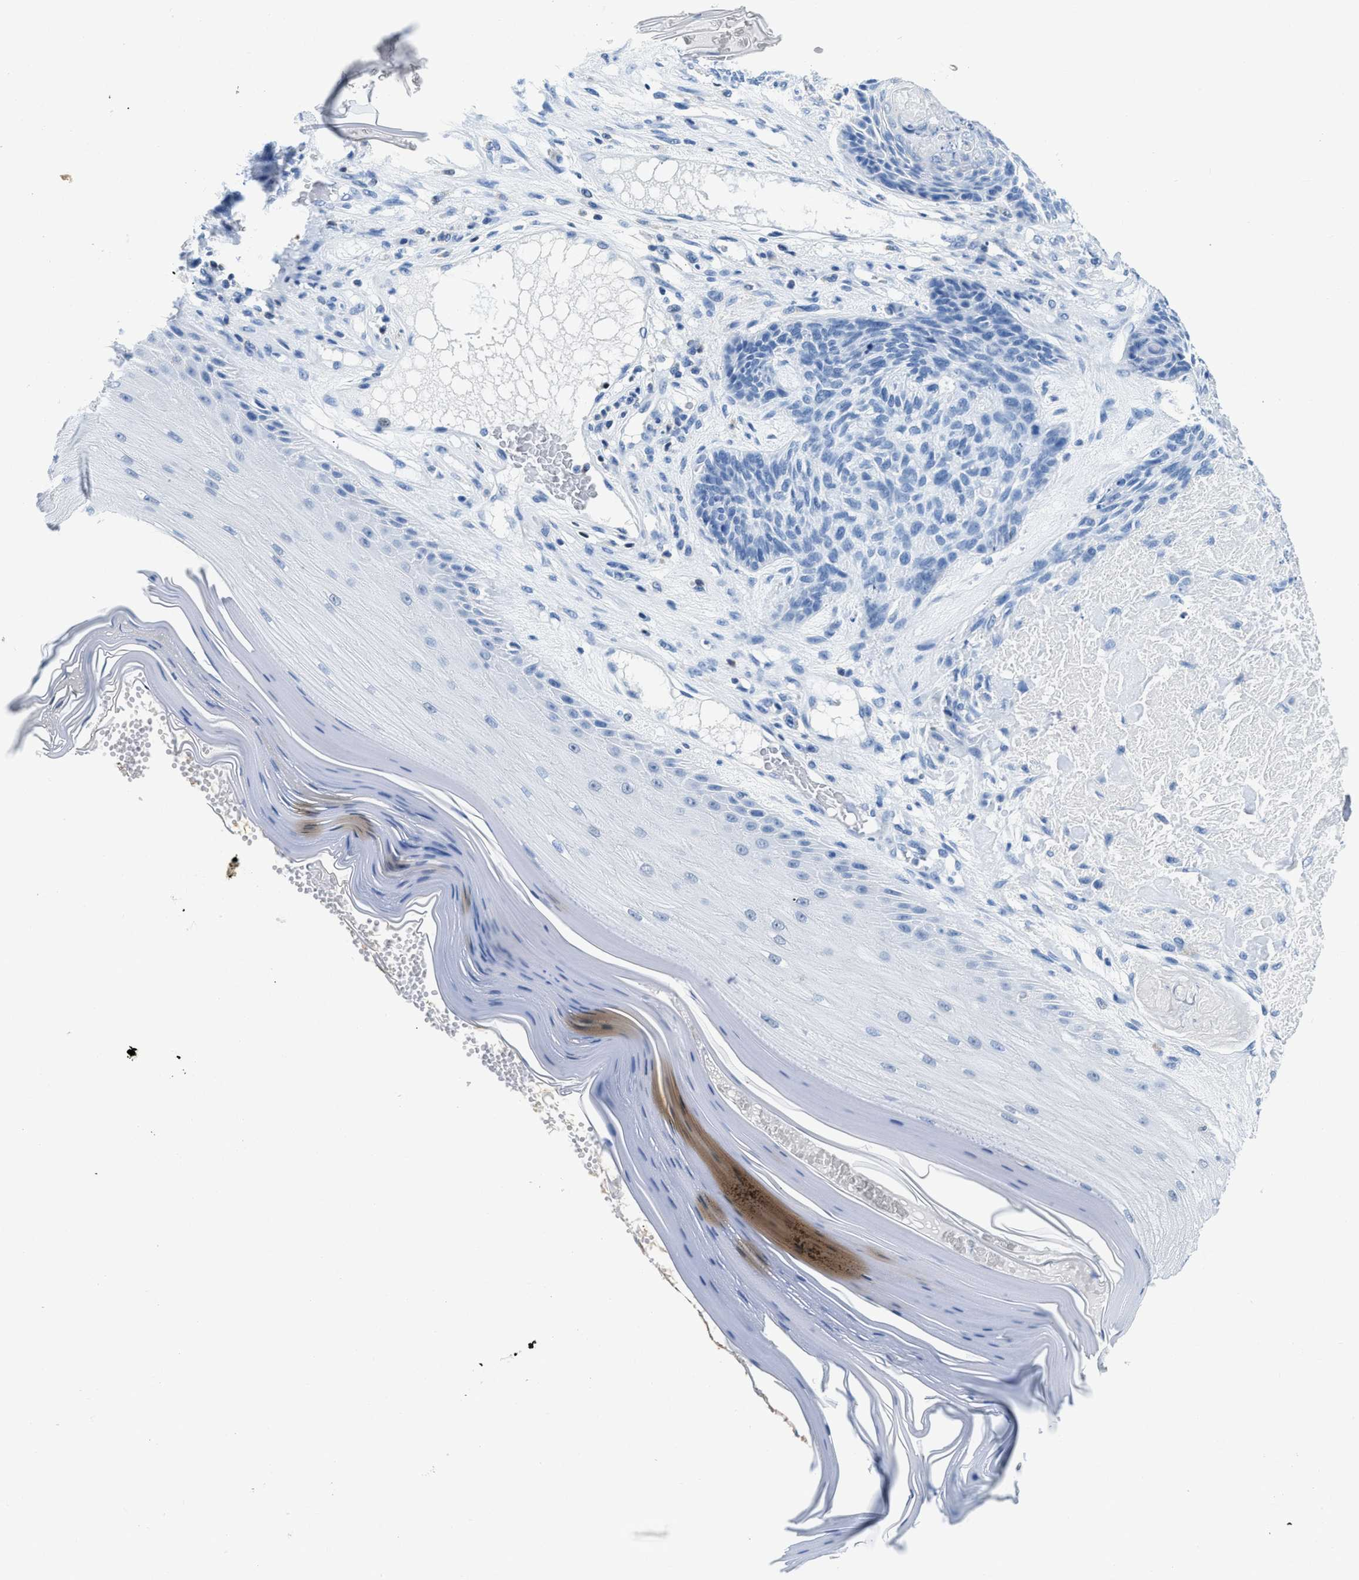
{"staining": {"intensity": "negative", "quantity": "none", "location": "none"}, "tissue": "skin cancer", "cell_type": "Tumor cells", "image_type": "cancer", "snomed": [{"axis": "morphology", "description": "Basal cell carcinoma"}, {"axis": "topography", "description": "Skin"}], "caption": "Skin basal cell carcinoma was stained to show a protein in brown. There is no significant expression in tumor cells.", "gene": "NFATC2", "patient": {"sex": "male", "age": 55}}